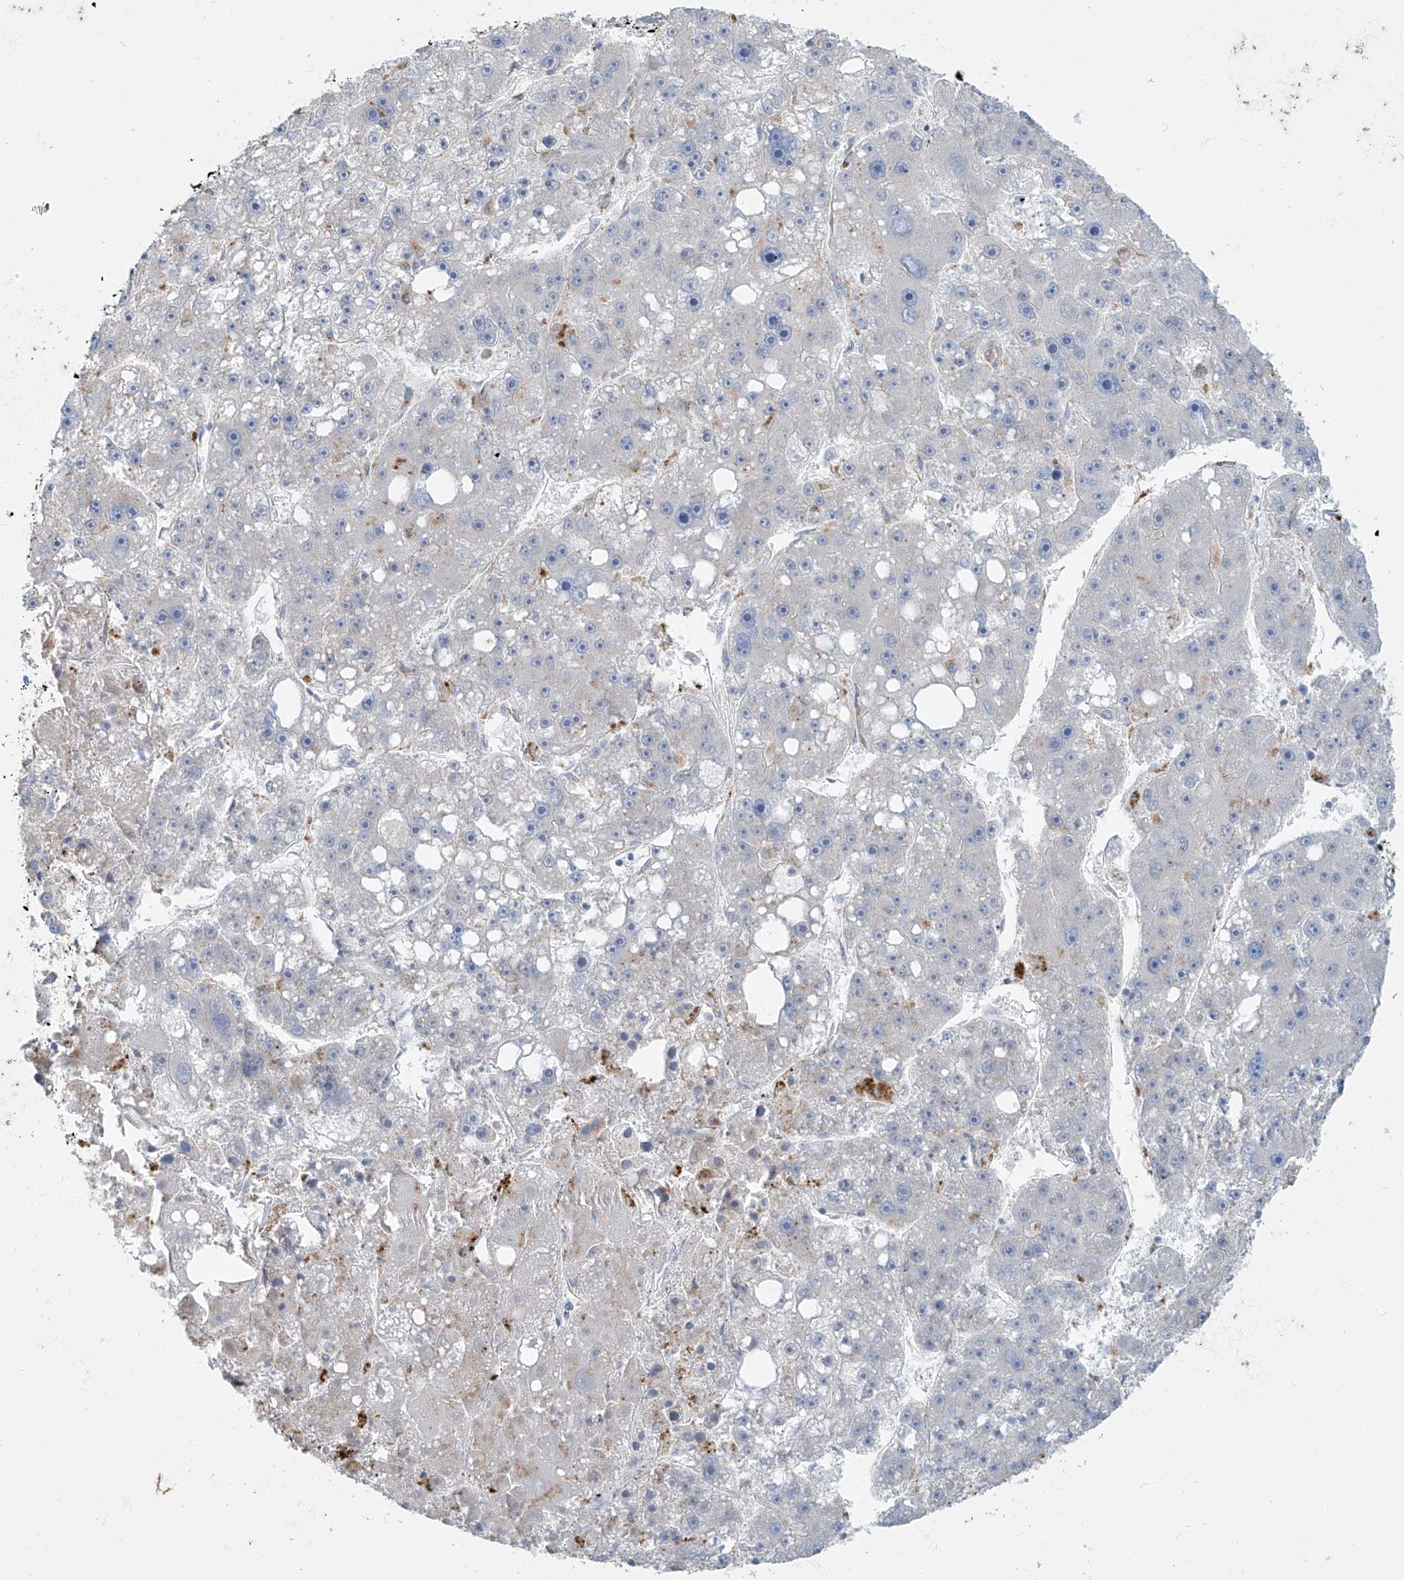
{"staining": {"intensity": "negative", "quantity": "none", "location": "none"}, "tissue": "liver cancer", "cell_type": "Tumor cells", "image_type": "cancer", "snomed": [{"axis": "morphology", "description": "Carcinoma, Hepatocellular, NOS"}, {"axis": "topography", "description": "Liver"}], "caption": "Tumor cells show no significant expression in liver hepatocellular carcinoma.", "gene": "KRTAP25-1", "patient": {"sex": "female", "age": 61}}